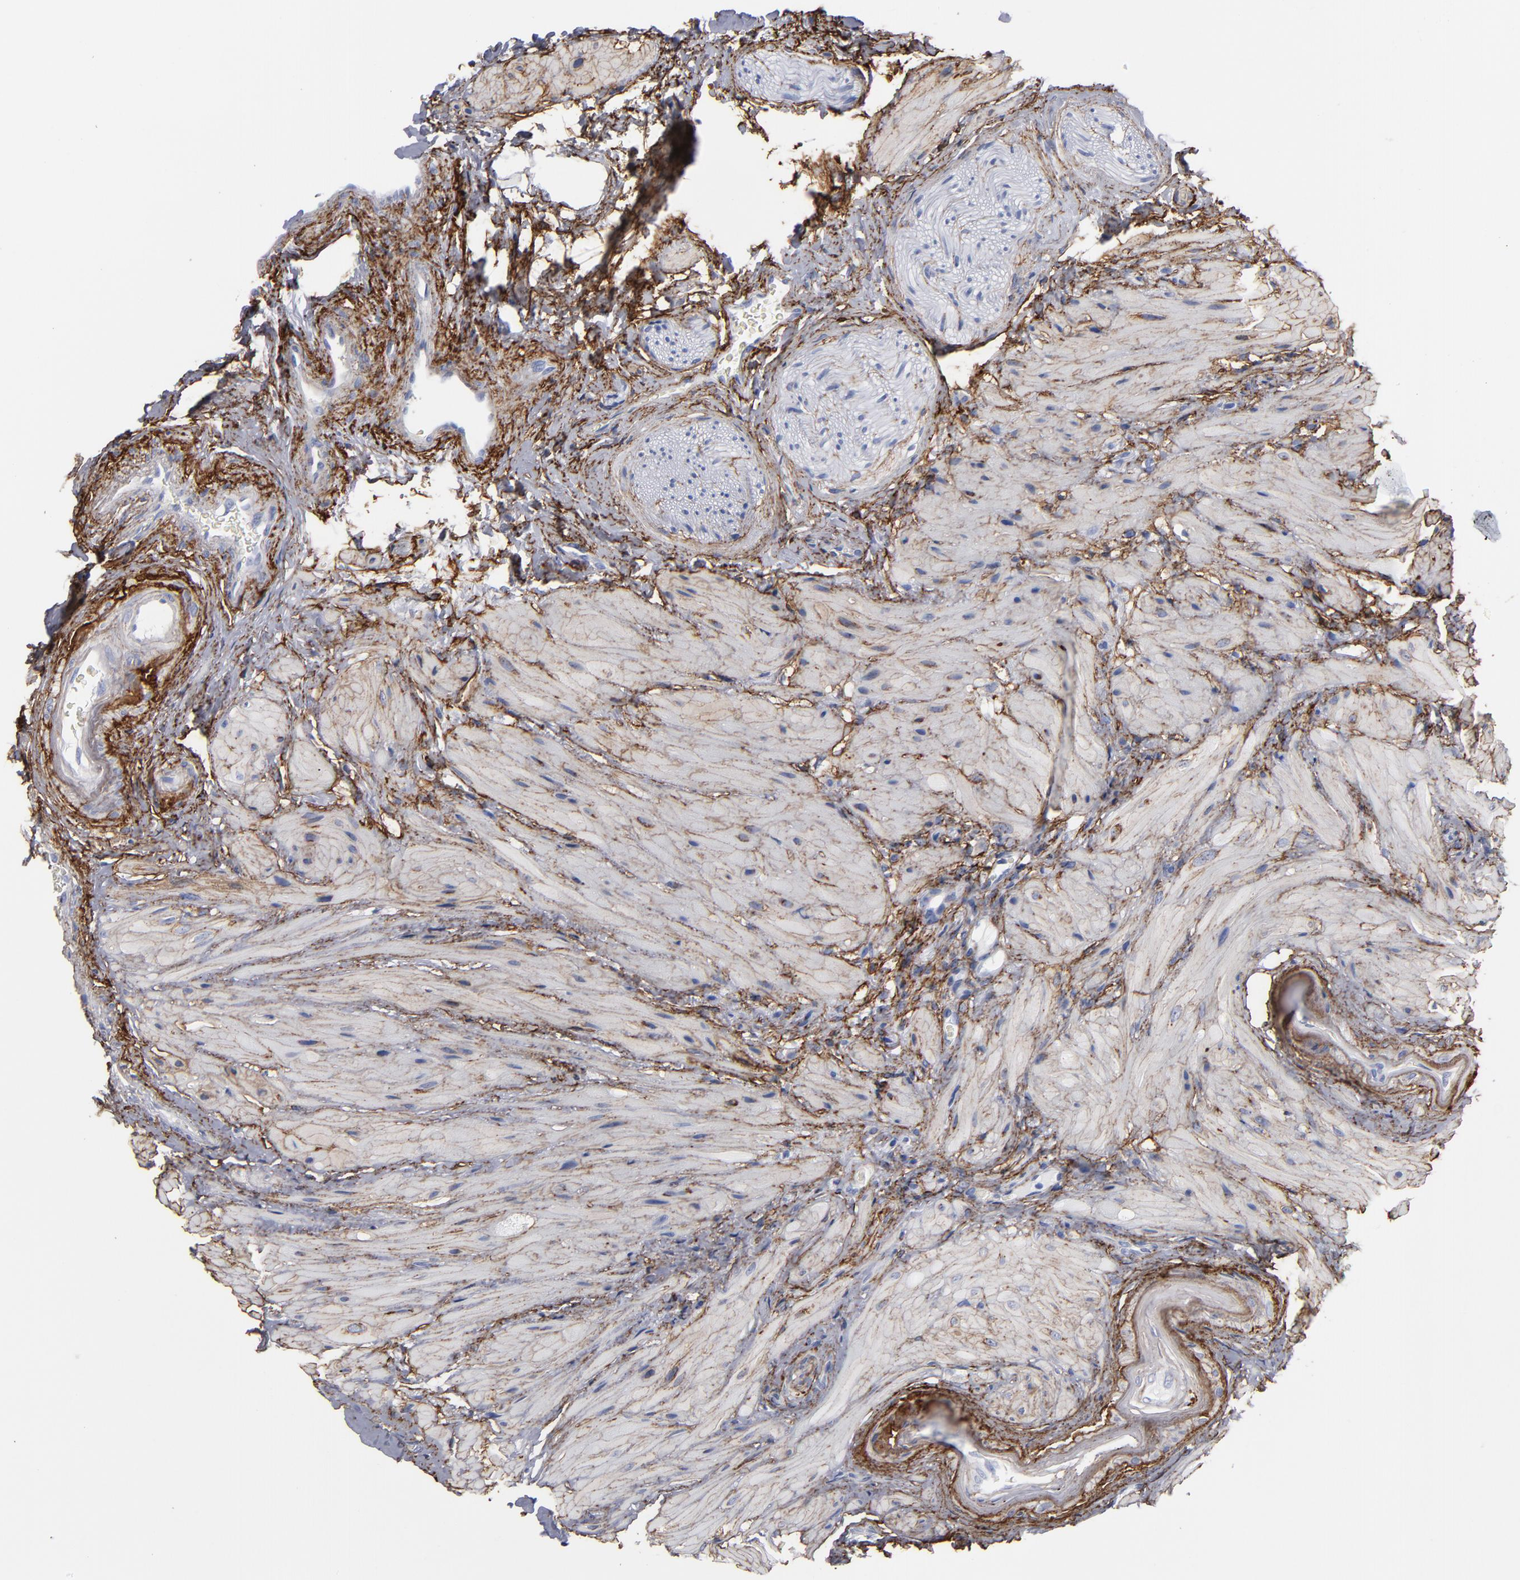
{"staining": {"intensity": "negative", "quantity": "none", "location": "none"}, "tissue": "seminal vesicle", "cell_type": "Glandular cells", "image_type": "normal", "snomed": [{"axis": "morphology", "description": "Normal tissue, NOS"}, {"axis": "topography", "description": "Seminal veicle"}], "caption": "This is a image of IHC staining of normal seminal vesicle, which shows no staining in glandular cells.", "gene": "EMILIN1", "patient": {"sex": "male", "age": 69}}